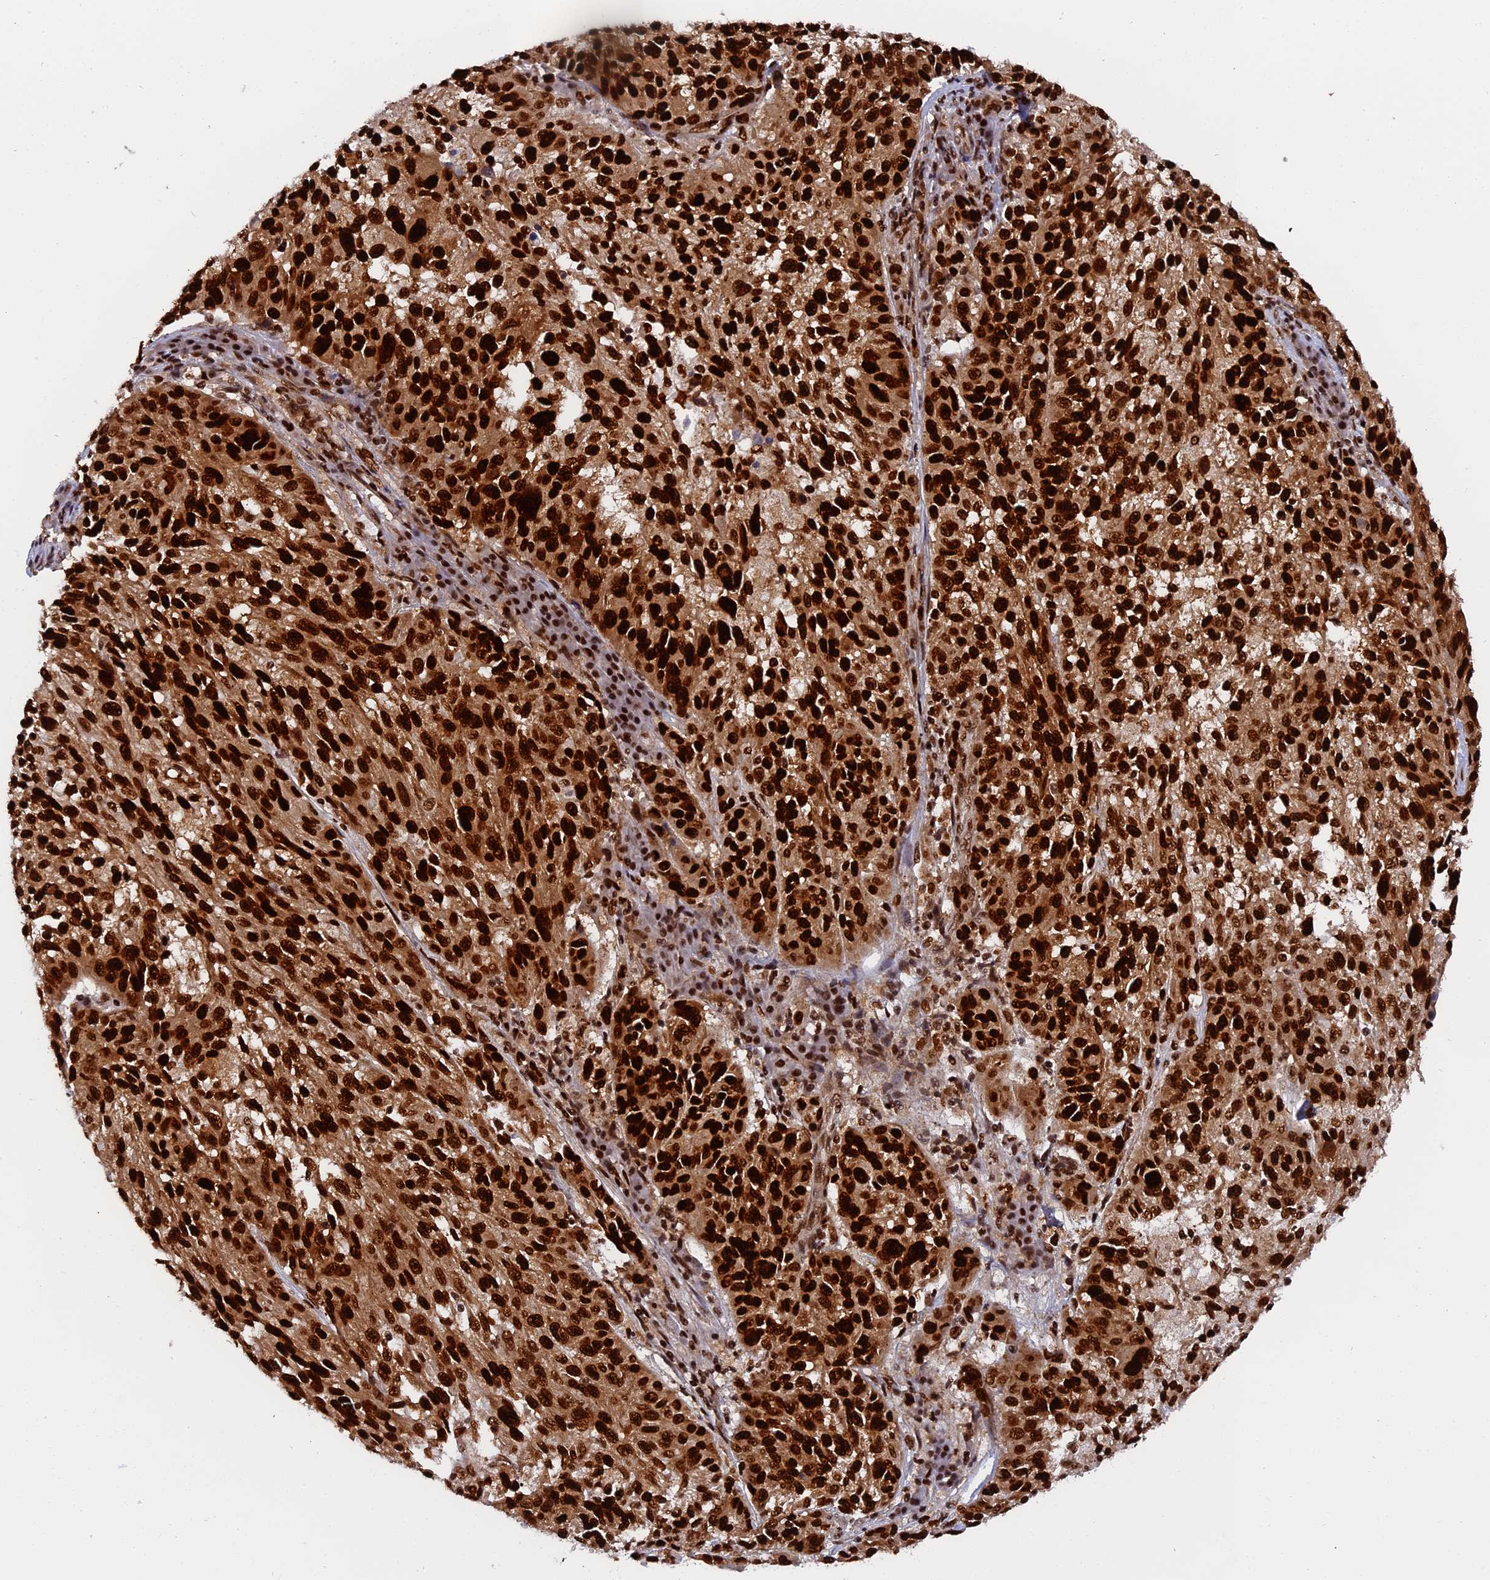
{"staining": {"intensity": "strong", "quantity": ">75%", "location": "nuclear"}, "tissue": "melanoma", "cell_type": "Tumor cells", "image_type": "cancer", "snomed": [{"axis": "morphology", "description": "Malignant melanoma, NOS"}, {"axis": "topography", "description": "Skin"}], "caption": "Tumor cells show strong nuclear staining in about >75% of cells in malignant melanoma.", "gene": "RAMAC", "patient": {"sex": "male", "age": 53}}